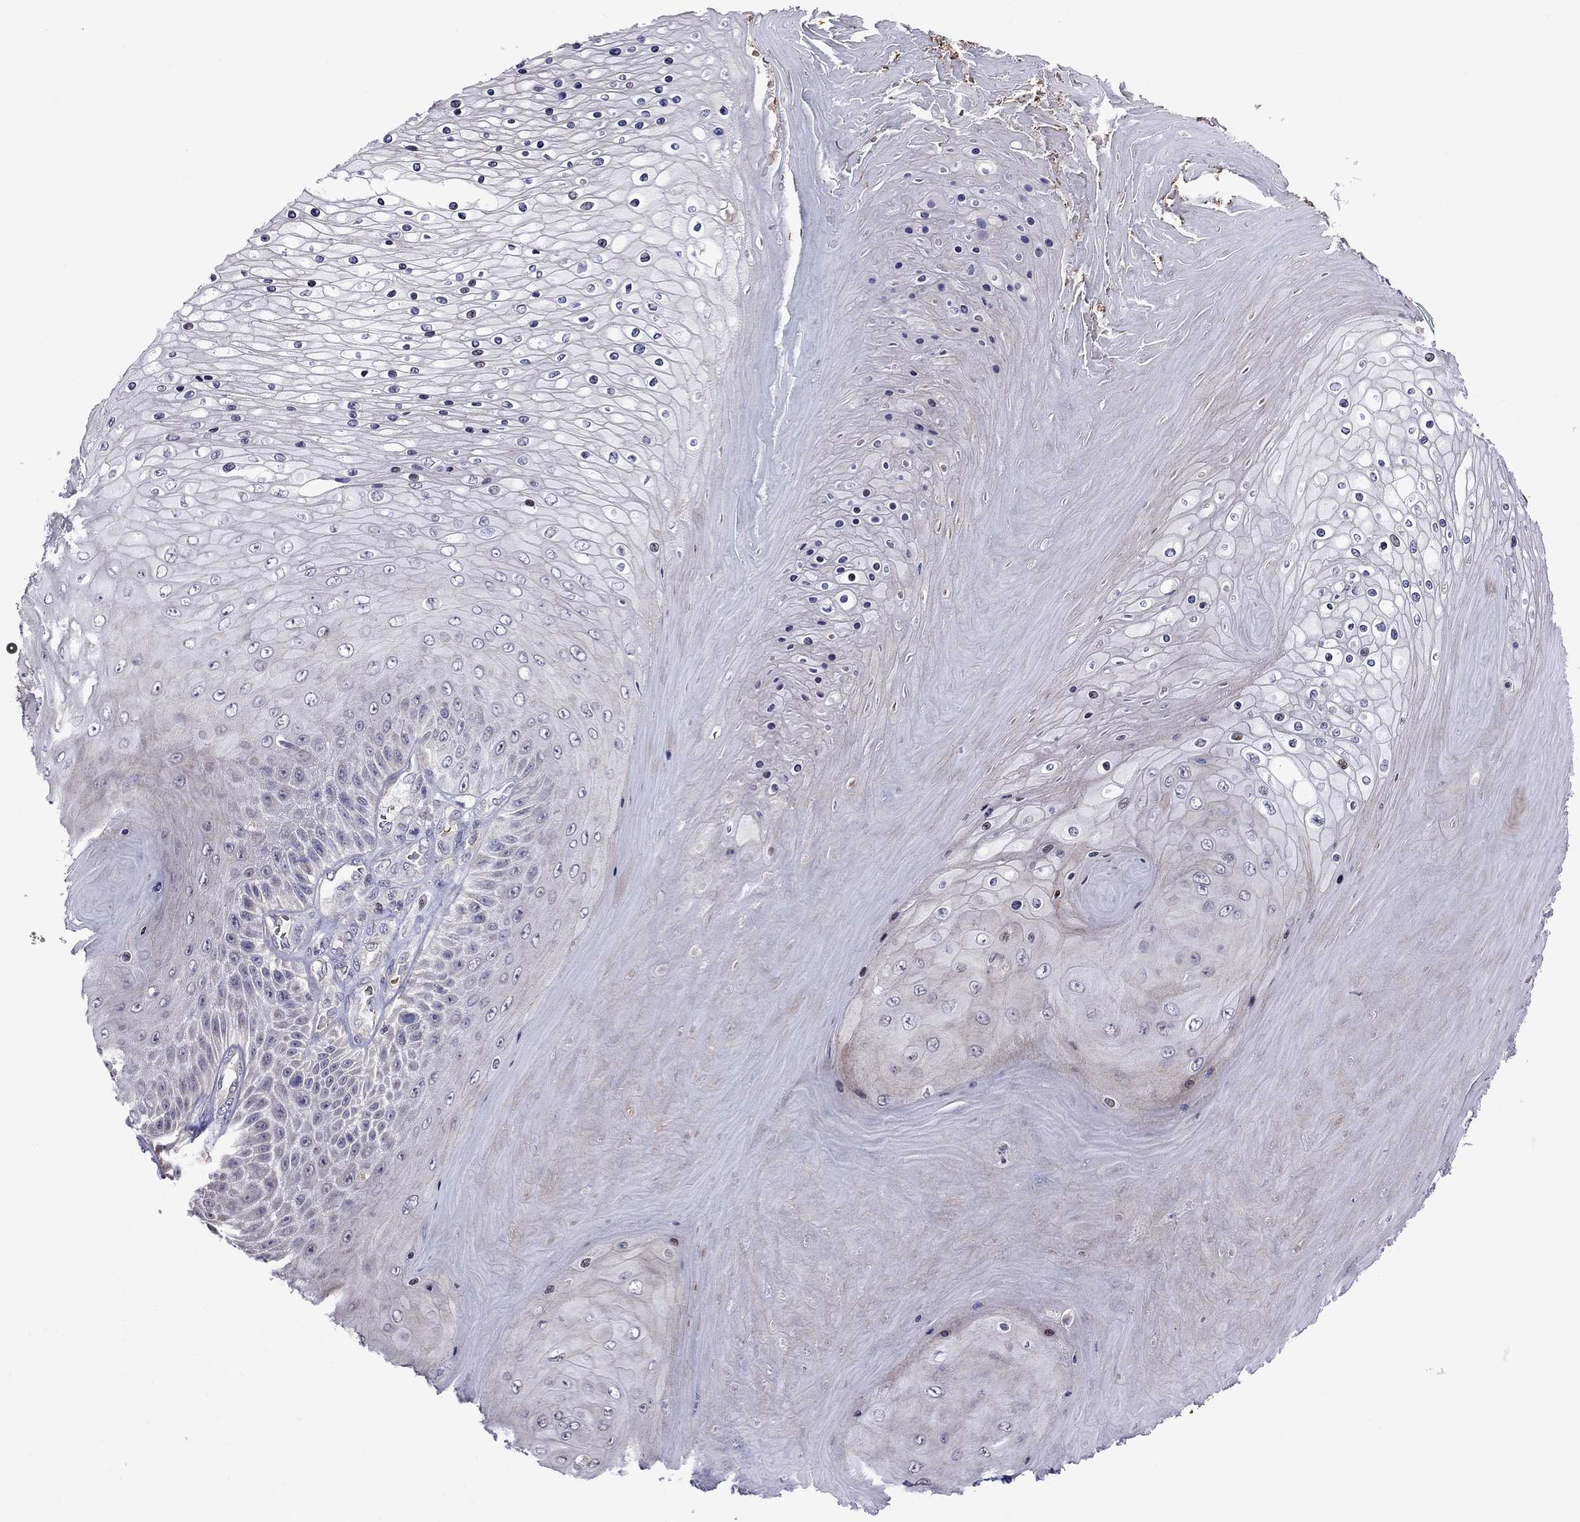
{"staining": {"intensity": "negative", "quantity": "none", "location": "none"}, "tissue": "skin cancer", "cell_type": "Tumor cells", "image_type": "cancer", "snomed": [{"axis": "morphology", "description": "Squamous cell carcinoma, NOS"}, {"axis": "topography", "description": "Skin"}], "caption": "The histopathology image exhibits no significant positivity in tumor cells of squamous cell carcinoma (skin). Brightfield microscopy of immunohistochemistry (IHC) stained with DAB (brown) and hematoxylin (blue), captured at high magnification.", "gene": "ADAM28", "patient": {"sex": "male", "age": 62}}